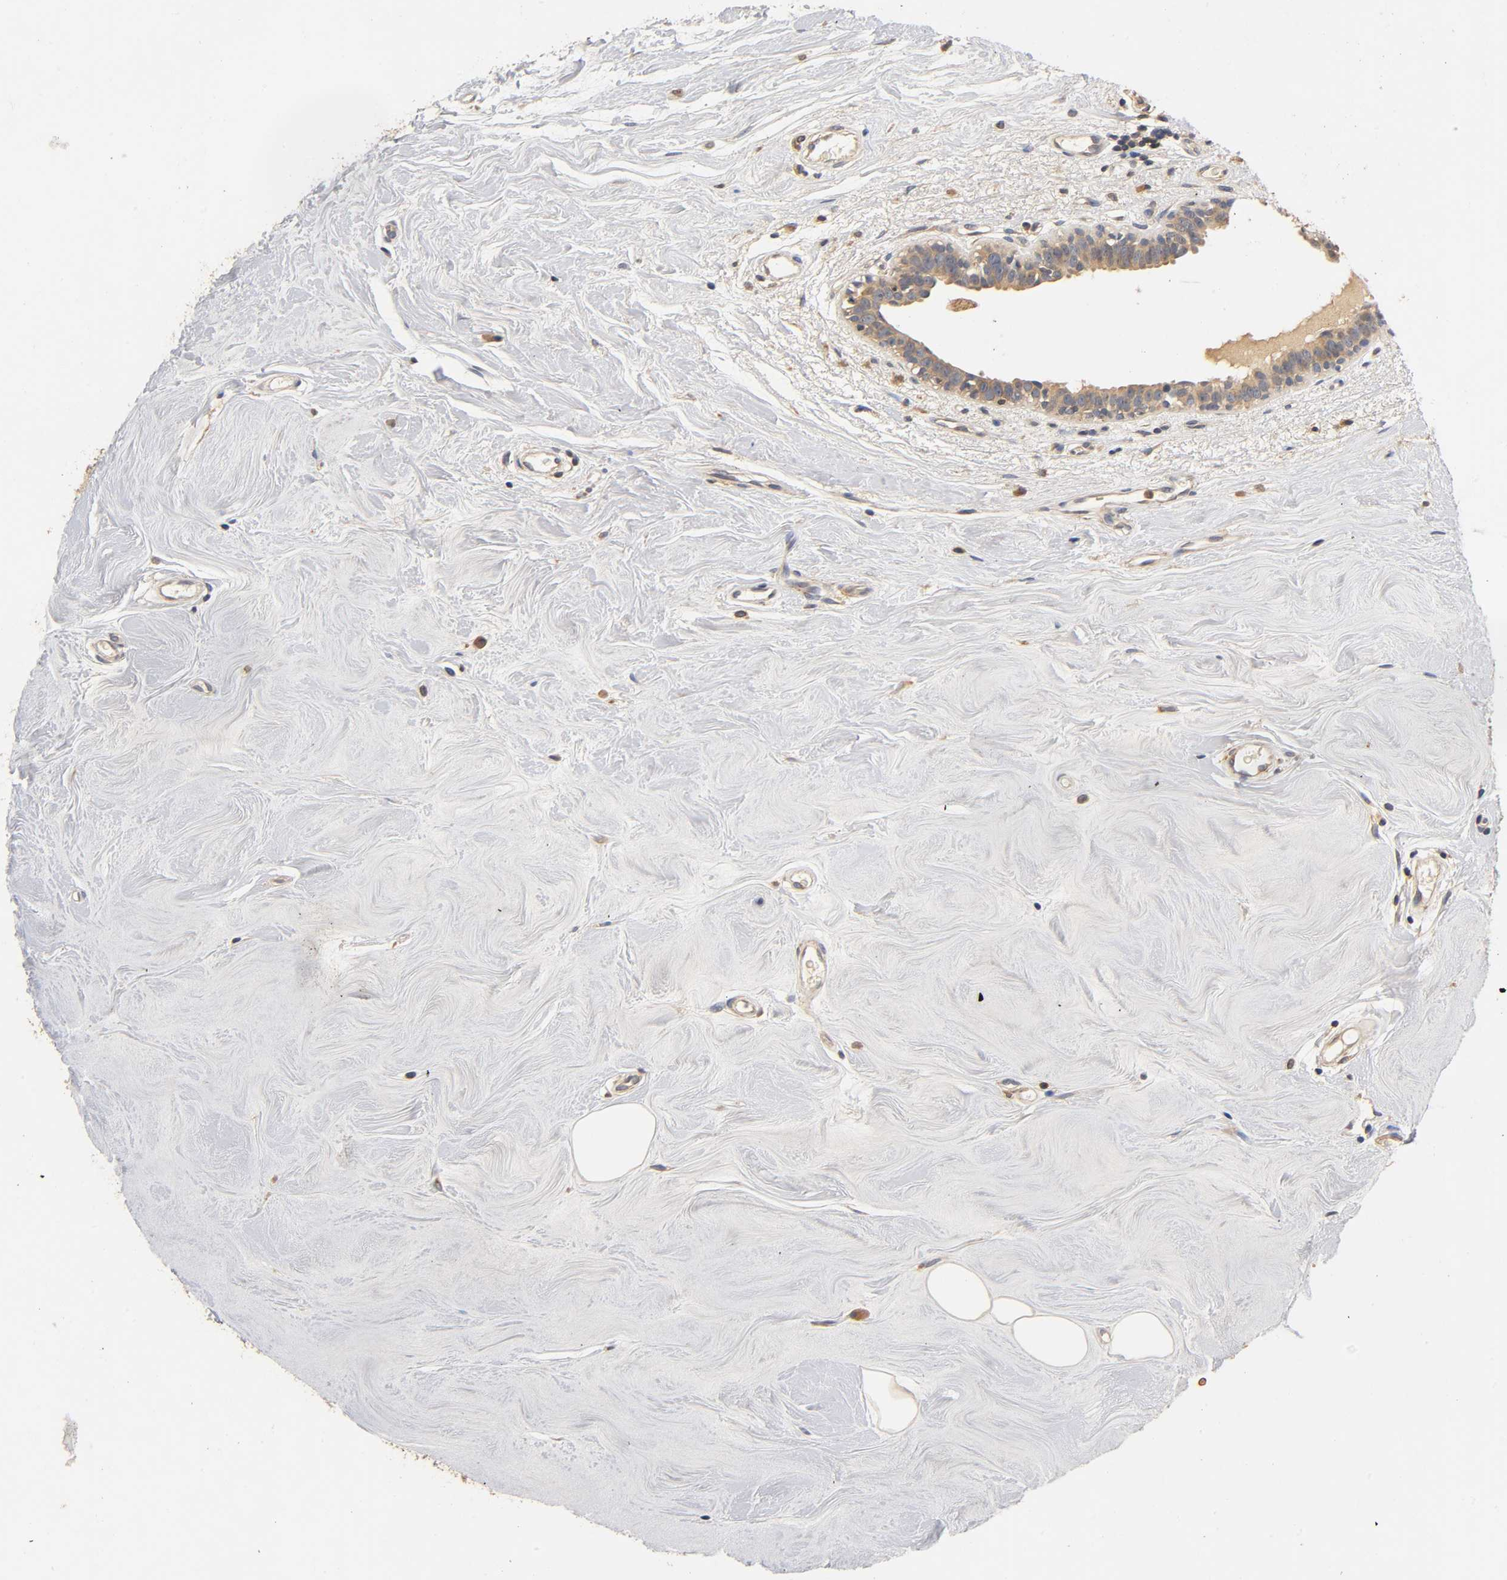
{"staining": {"intensity": "moderate", "quantity": ">75%", "location": "cytoplasmic/membranous"}, "tissue": "breast cancer", "cell_type": "Tumor cells", "image_type": "cancer", "snomed": [{"axis": "morphology", "description": "Duct carcinoma"}, {"axis": "topography", "description": "Breast"}], "caption": "IHC staining of breast cancer (infiltrating ductal carcinoma), which exhibits medium levels of moderate cytoplasmic/membranous positivity in about >75% of tumor cells indicating moderate cytoplasmic/membranous protein expression. The staining was performed using DAB (brown) for protein detection and nuclei were counterstained in hematoxylin (blue).", "gene": "SCAP", "patient": {"sex": "female", "age": 40}}